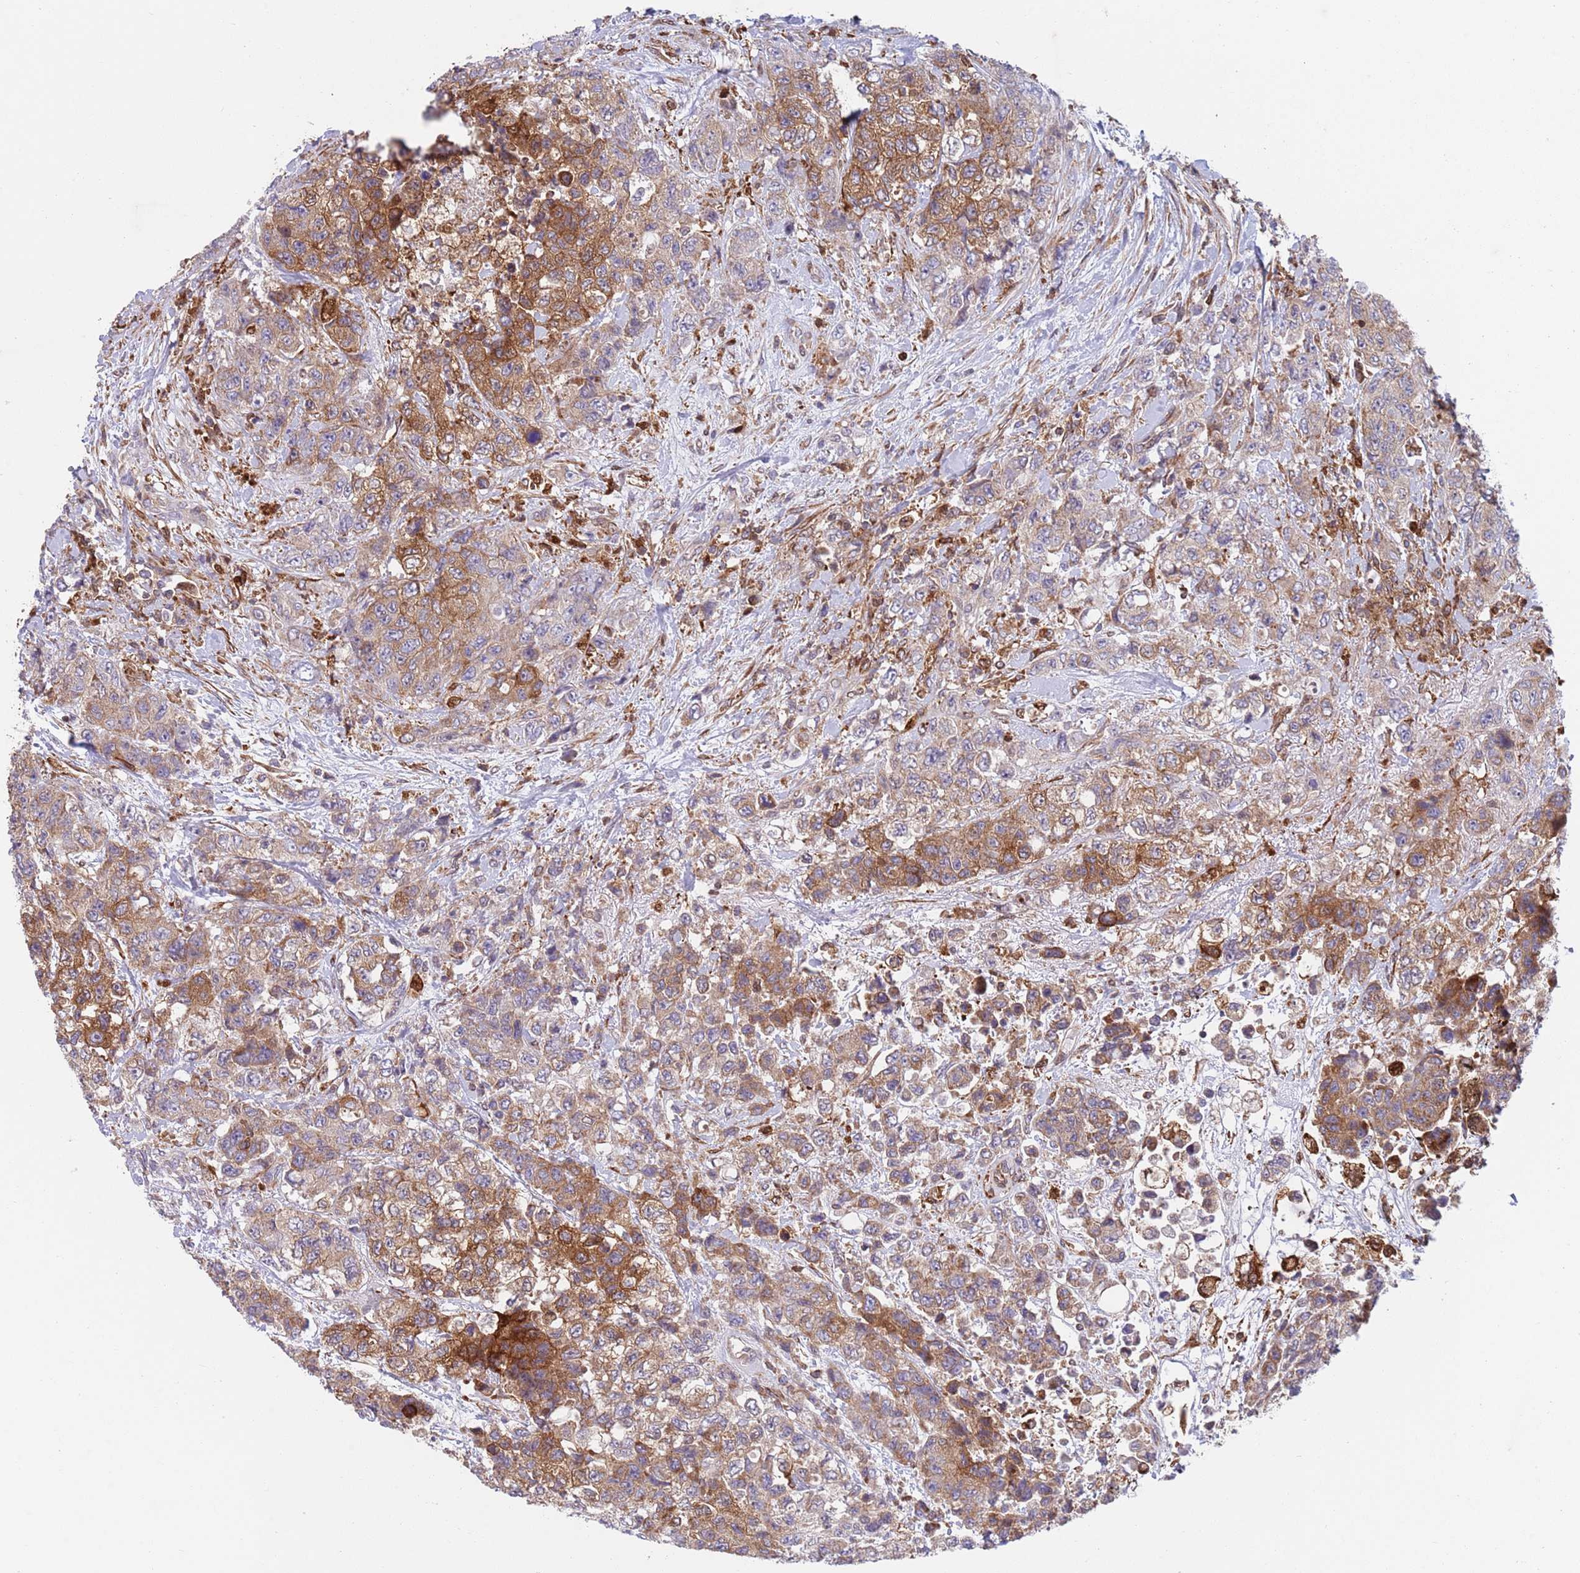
{"staining": {"intensity": "moderate", "quantity": "25%-75%", "location": "cytoplasmic/membranous"}, "tissue": "urothelial cancer", "cell_type": "Tumor cells", "image_type": "cancer", "snomed": [{"axis": "morphology", "description": "Urothelial carcinoma, High grade"}, {"axis": "topography", "description": "Urinary bladder"}], "caption": "Moderate cytoplasmic/membranous expression is identified in approximately 25%-75% of tumor cells in high-grade urothelial carcinoma. (DAB (3,3'-diaminobenzidine) = brown stain, brightfield microscopy at high magnification).", "gene": "ZMYM5", "patient": {"sex": "female", "age": 78}}